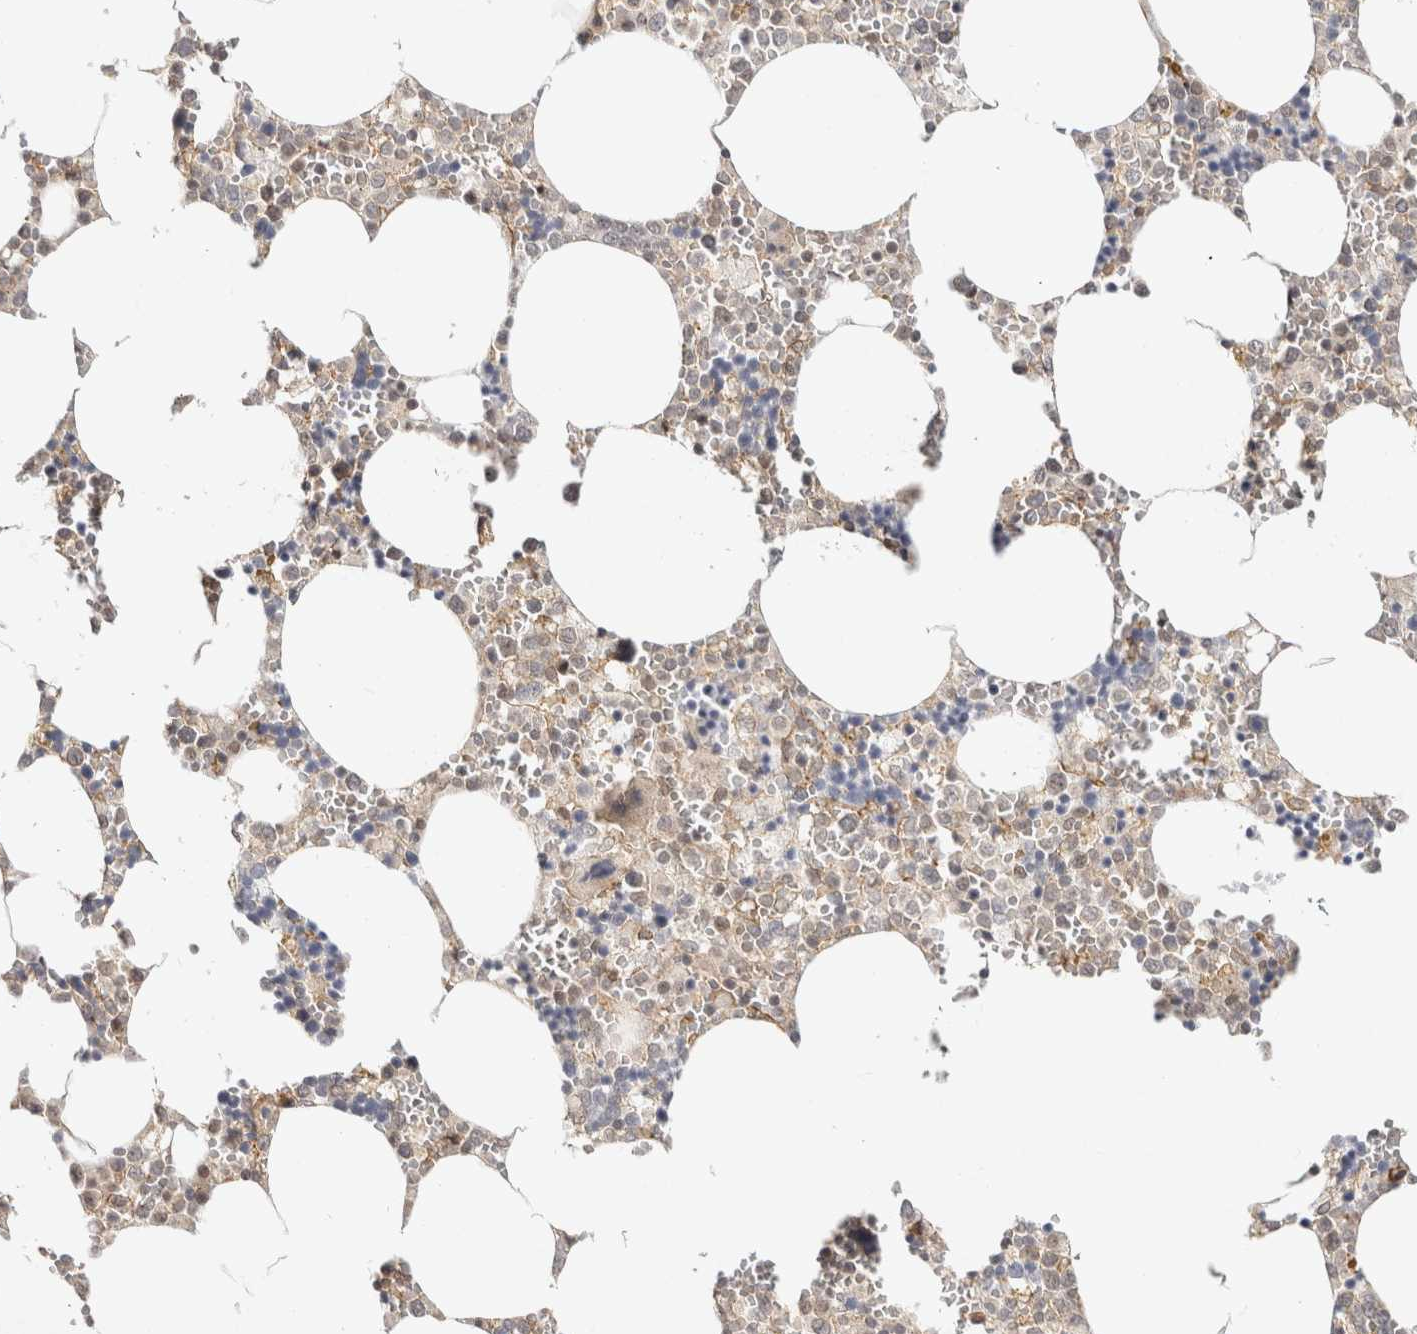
{"staining": {"intensity": "moderate", "quantity": "<25%", "location": "nuclear"}, "tissue": "bone marrow", "cell_type": "Hematopoietic cells", "image_type": "normal", "snomed": [{"axis": "morphology", "description": "Normal tissue, NOS"}, {"axis": "topography", "description": "Bone marrow"}], "caption": "Hematopoietic cells display moderate nuclear staining in about <25% of cells in unremarkable bone marrow. Using DAB (3,3'-diaminobenzidine) (brown) and hematoxylin (blue) stains, captured at high magnification using brightfield microscopy.", "gene": "ZNF318", "patient": {"sex": "male", "age": 70}}